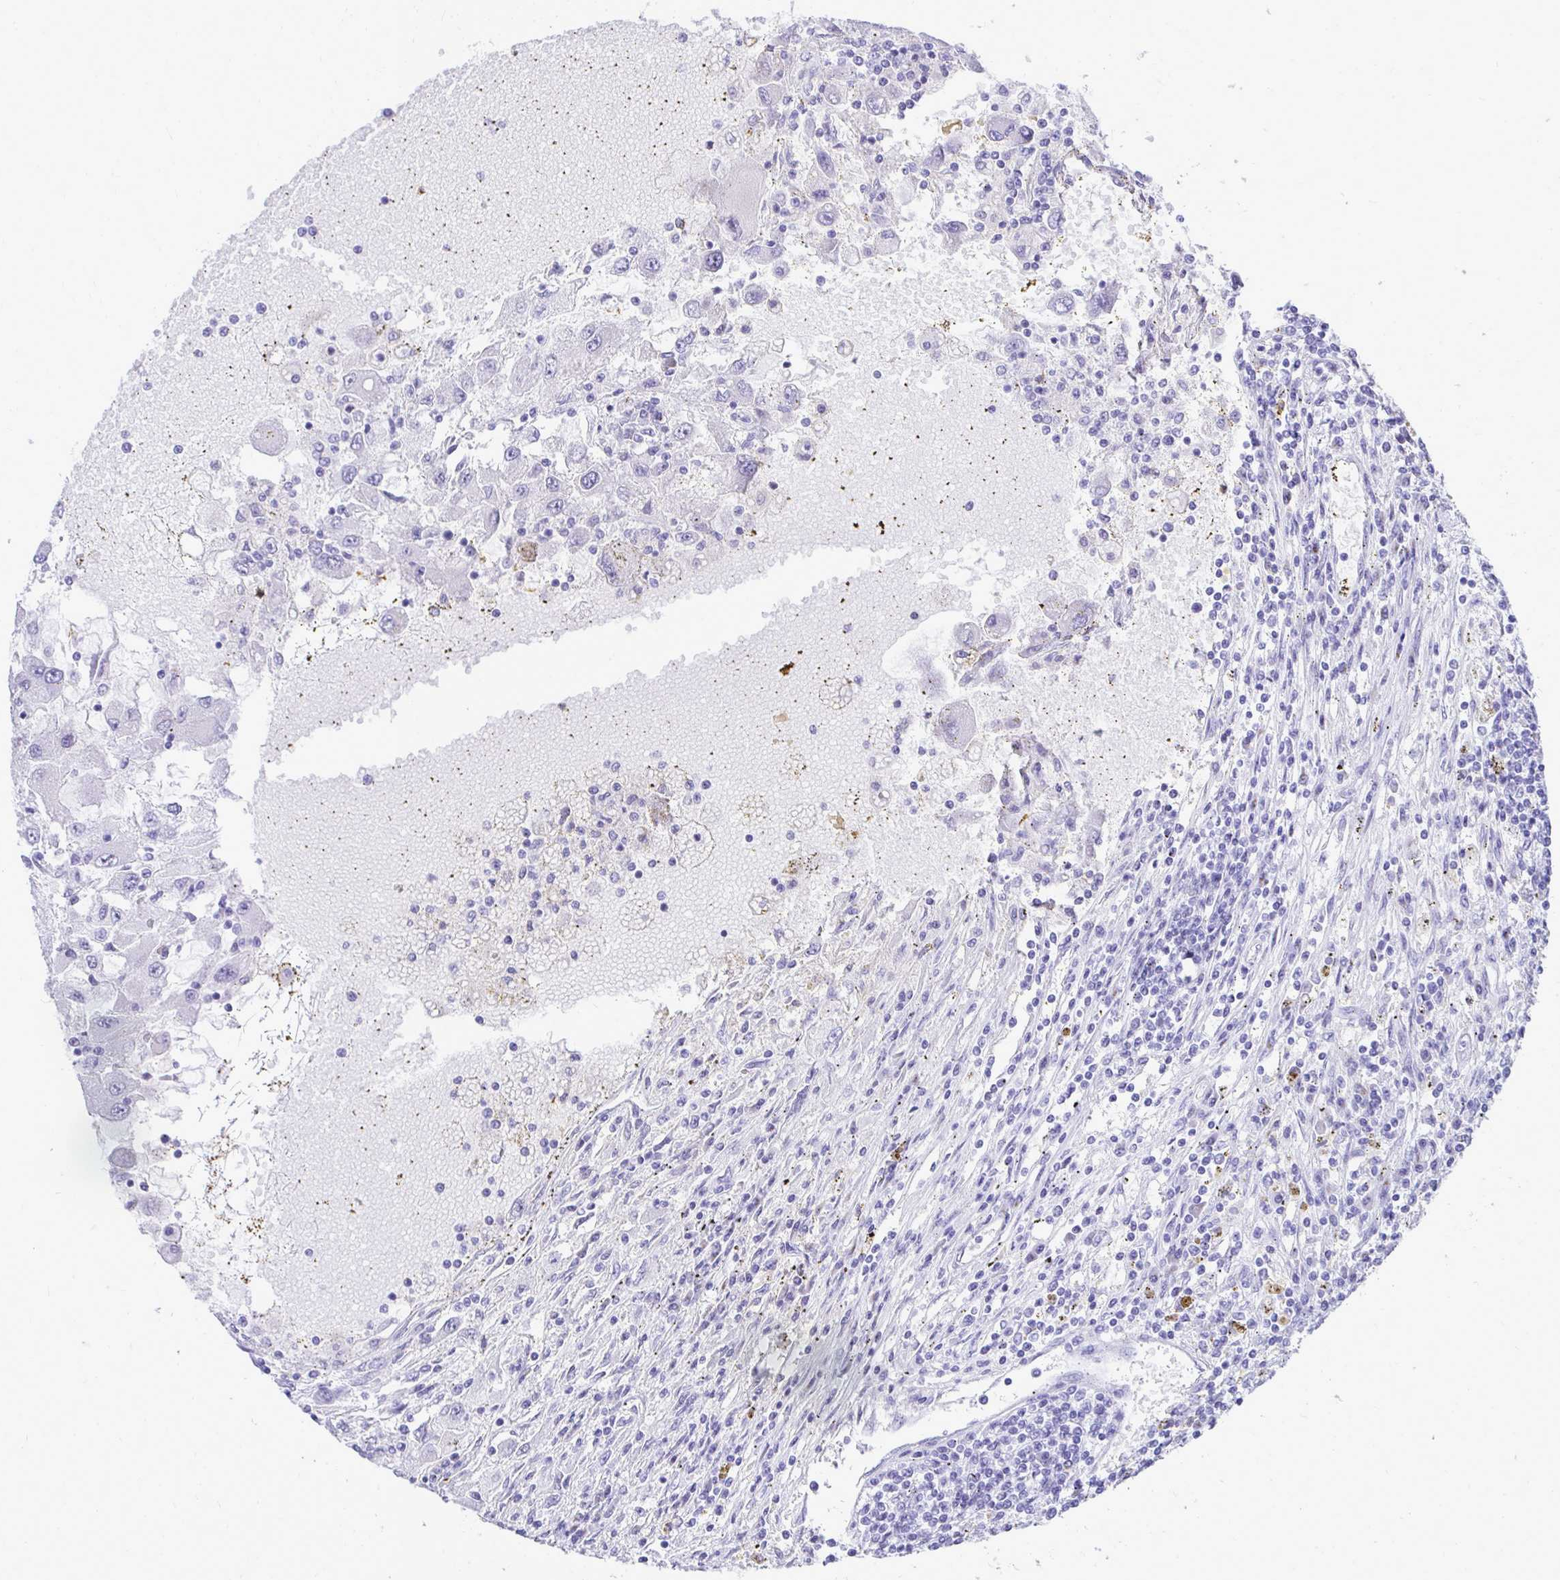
{"staining": {"intensity": "negative", "quantity": "none", "location": "none"}, "tissue": "renal cancer", "cell_type": "Tumor cells", "image_type": "cancer", "snomed": [{"axis": "morphology", "description": "Adenocarcinoma, NOS"}, {"axis": "topography", "description": "Kidney"}], "caption": "This is a photomicrograph of immunohistochemistry staining of renal cancer (adenocarcinoma), which shows no positivity in tumor cells.", "gene": "ANKDD1B", "patient": {"sex": "female", "age": 67}}